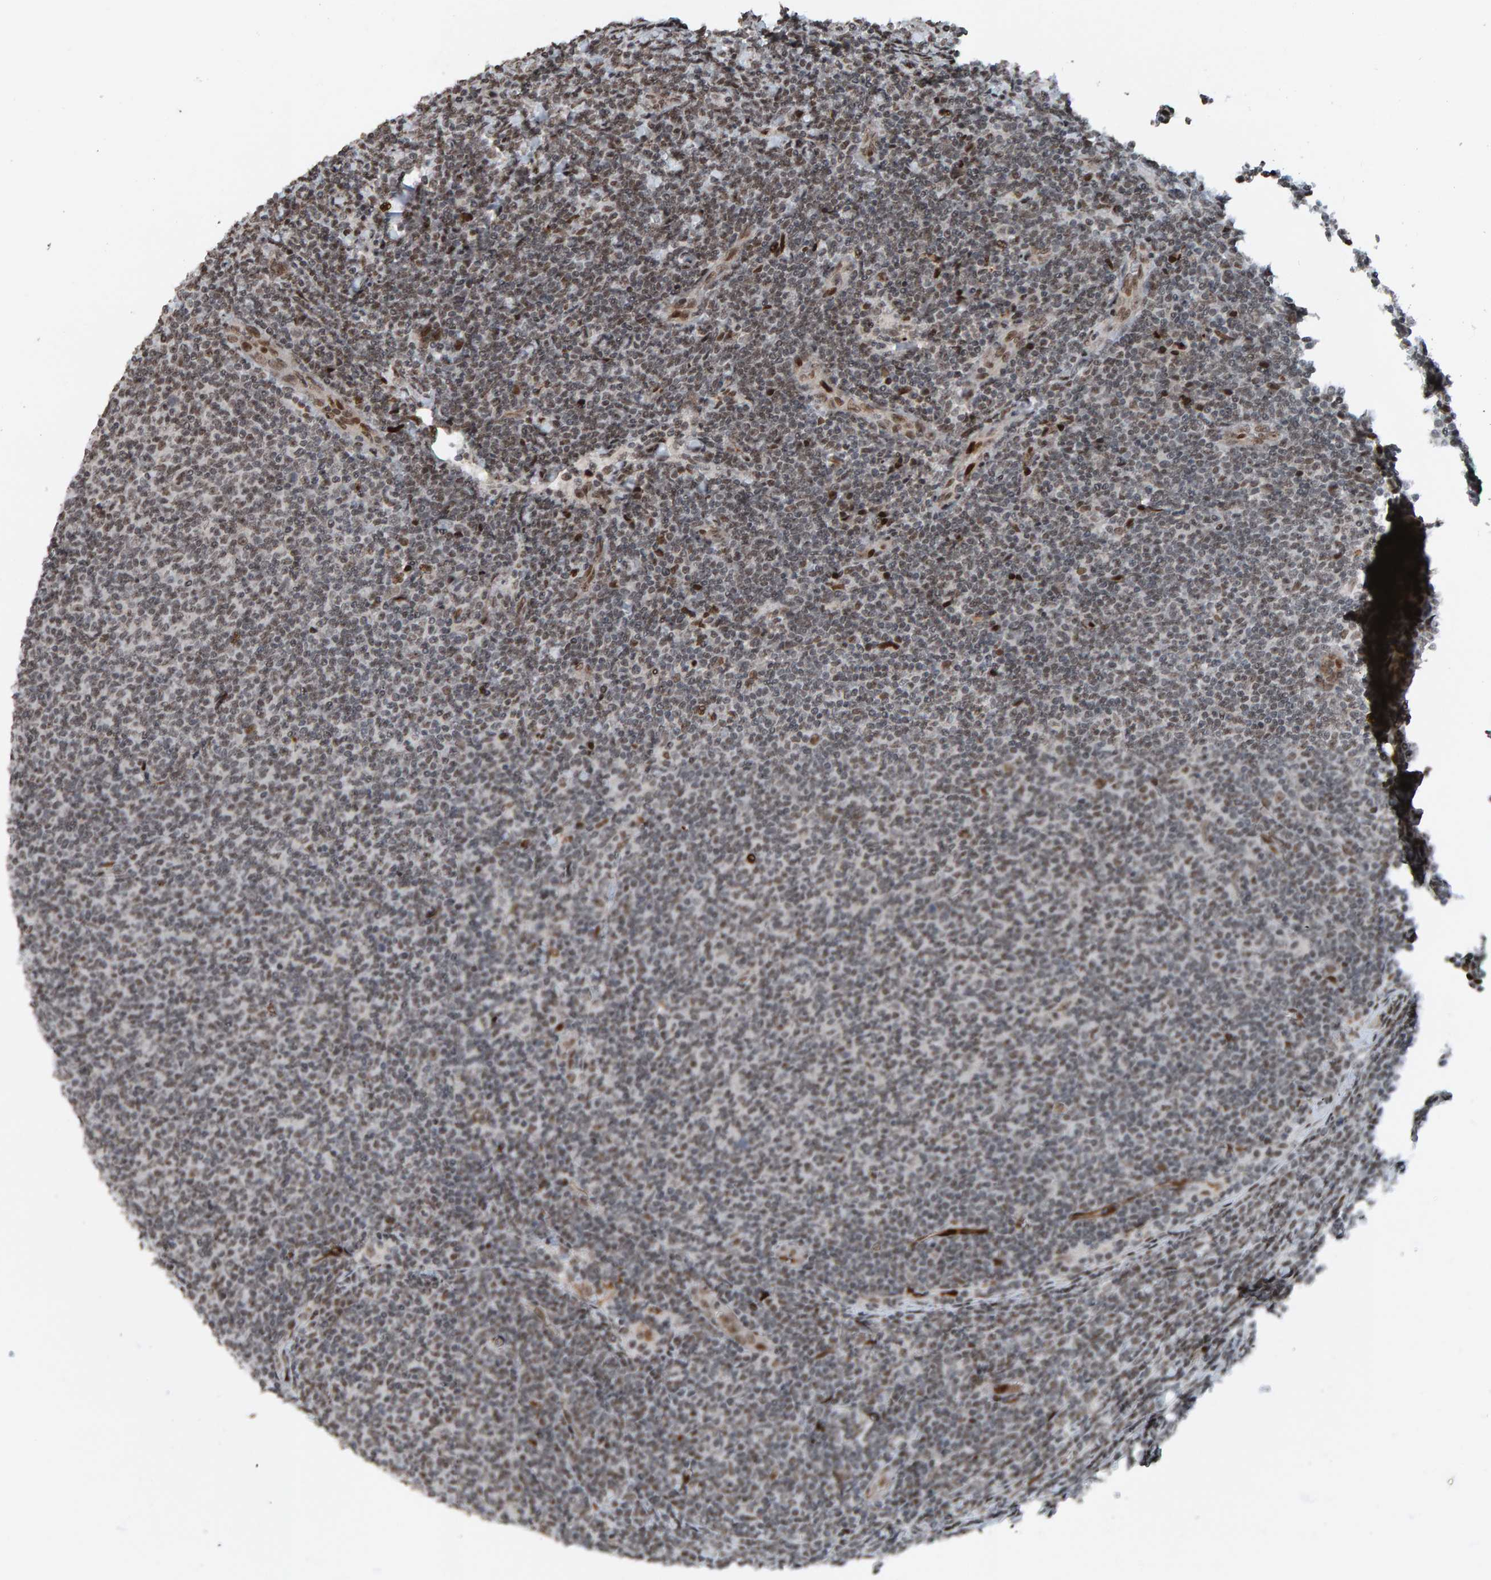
{"staining": {"intensity": "weak", "quantity": "25%-75%", "location": "nuclear"}, "tissue": "lymphoma", "cell_type": "Tumor cells", "image_type": "cancer", "snomed": [{"axis": "morphology", "description": "Malignant lymphoma, non-Hodgkin's type, Low grade"}, {"axis": "topography", "description": "Lymph node"}], "caption": "Immunohistochemical staining of low-grade malignant lymphoma, non-Hodgkin's type displays low levels of weak nuclear protein positivity in about 25%-75% of tumor cells. The staining was performed using DAB, with brown indicating positive protein expression. Nuclei are stained blue with hematoxylin.", "gene": "ZNF366", "patient": {"sex": "male", "age": 66}}